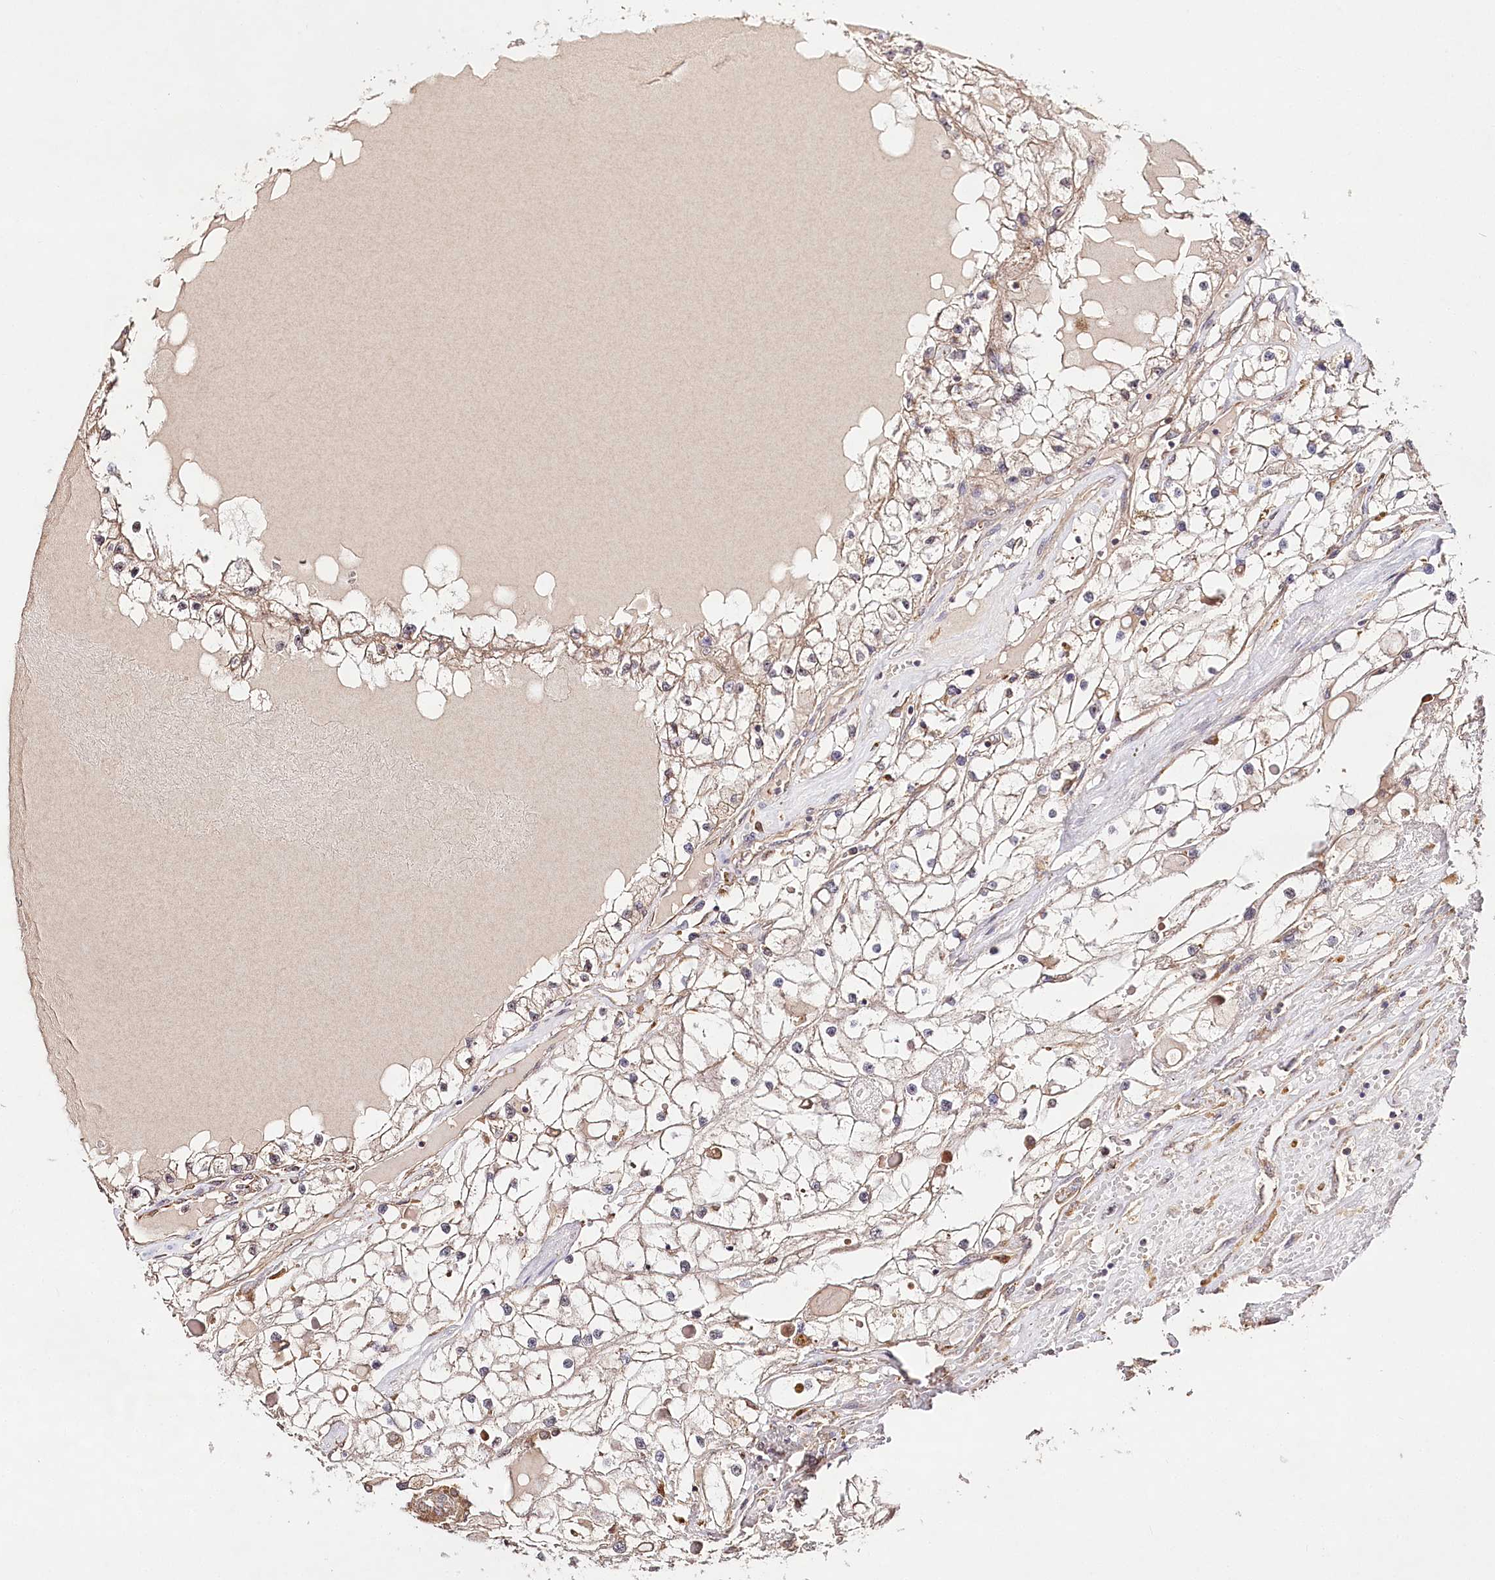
{"staining": {"intensity": "weak", "quantity": ">75%", "location": "cytoplasmic/membranous"}, "tissue": "renal cancer", "cell_type": "Tumor cells", "image_type": "cancer", "snomed": [{"axis": "morphology", "description": "Adenocarcinoma, NOS"}, {"axis": "topography", "description": "Kidney"}], "caption": "Protein positivity by immunohistochemistry exhibits weak cytoplasmic/membranous expression in approximately >75% of tumor cells in renal cancer.", "gene": "DMXL1", "patient": {"sex": "male", "age": 68}}